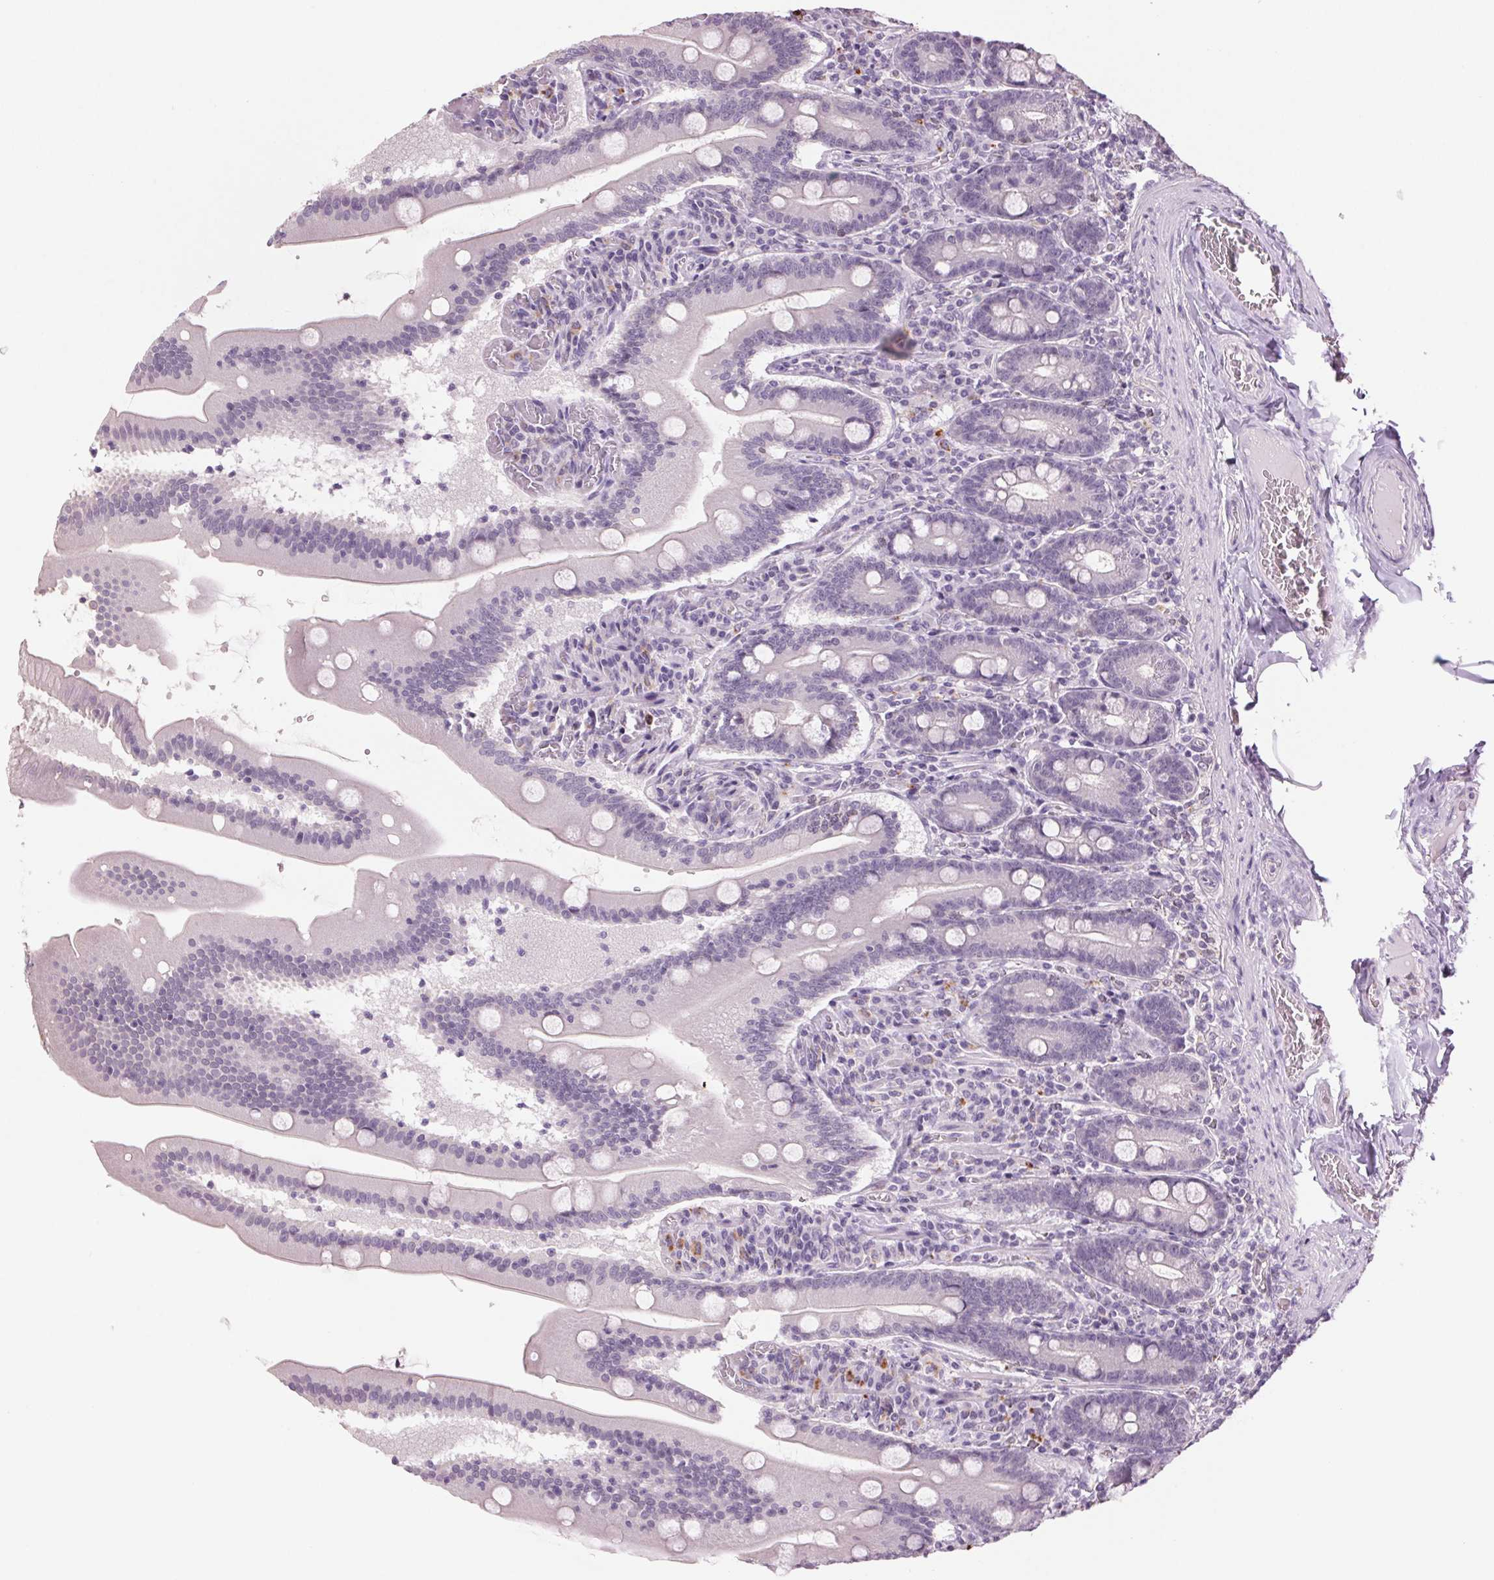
{"staining": {"intensity": "negative", "quantity": "none", "location": "none"}, "tissue": "small intestine", "cell_type": "Glandular cells", "image_type": "normal", "snomed": [{"axis": "morphology", "description": "Normal tissue, NOS"}, {"axis": "topography", "description": "Small intestine"}], "caption": "IHC photomicrograph of normal small intestine: small intestine stained with DAB (3,3'-diaminobenzidine) displays no significant protein positivity in glandular cells. (Stains: DAB immunohistochemistry (IHC) with hematoxylin counter stain, Microscopy: brightfield microscopy at high magnification).", "gene": "MPO", "patient": {"sex": "male", "age": 37}}